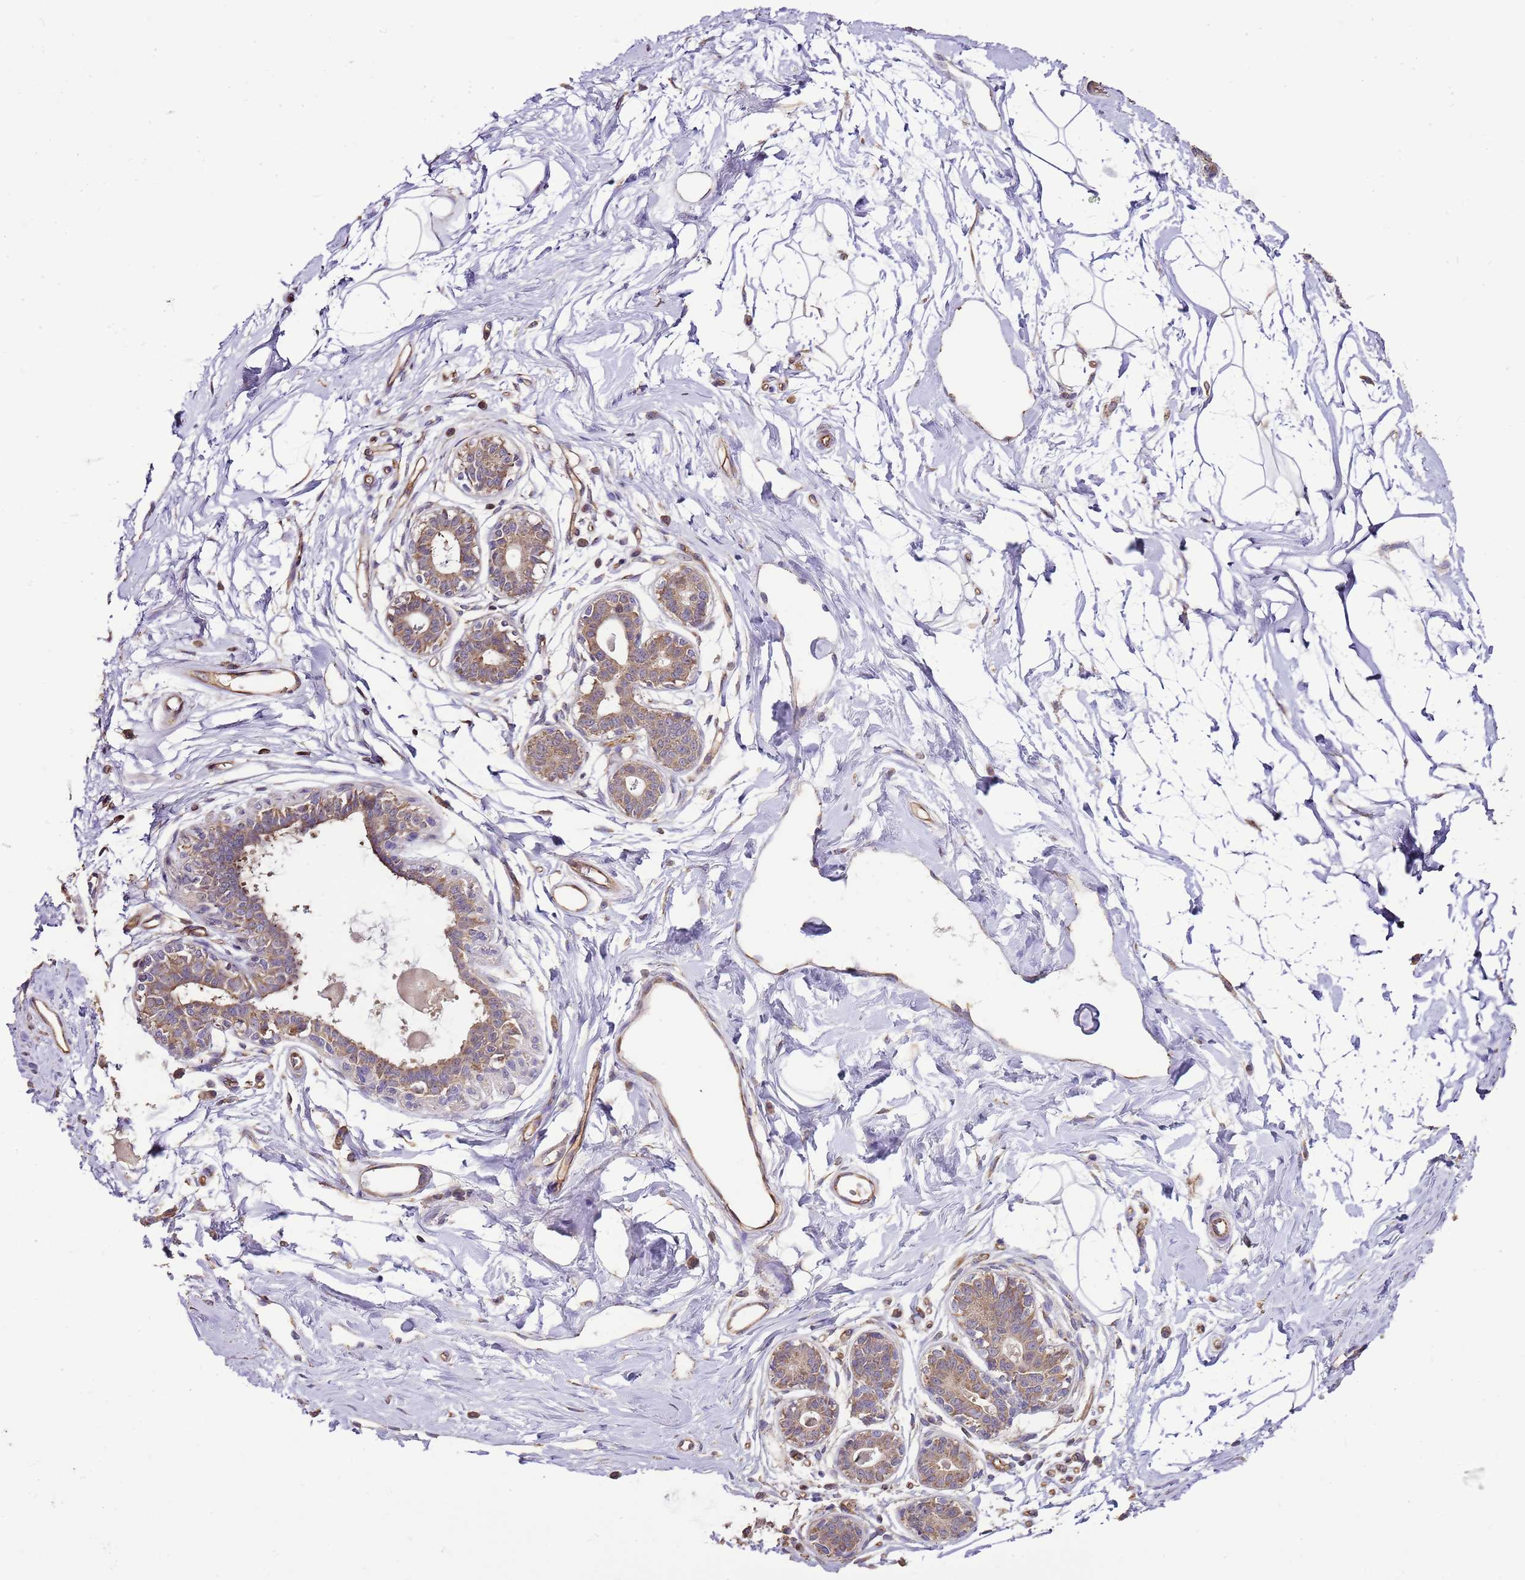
{"staining": {"intensity": "negative", "quantity": "none", "location": "none"}, "tissue": "breast", "cell_type": "Adipocytes", "image_type": "normal", "snomed": [{"axis": "morphology", "description": "Normal tissue, NOS"}, {"axis": "topography", "description": "Breast"}], "caption": "Immunohistochemistry (IHC) micrograph of normal breast: human breast stained with DAB (3,3'-diaminobenzidine) reveals no significant protein positivity in adipocytes.", "gene": "DOCK9", "patient": {"sex": "female", "age": 45}}